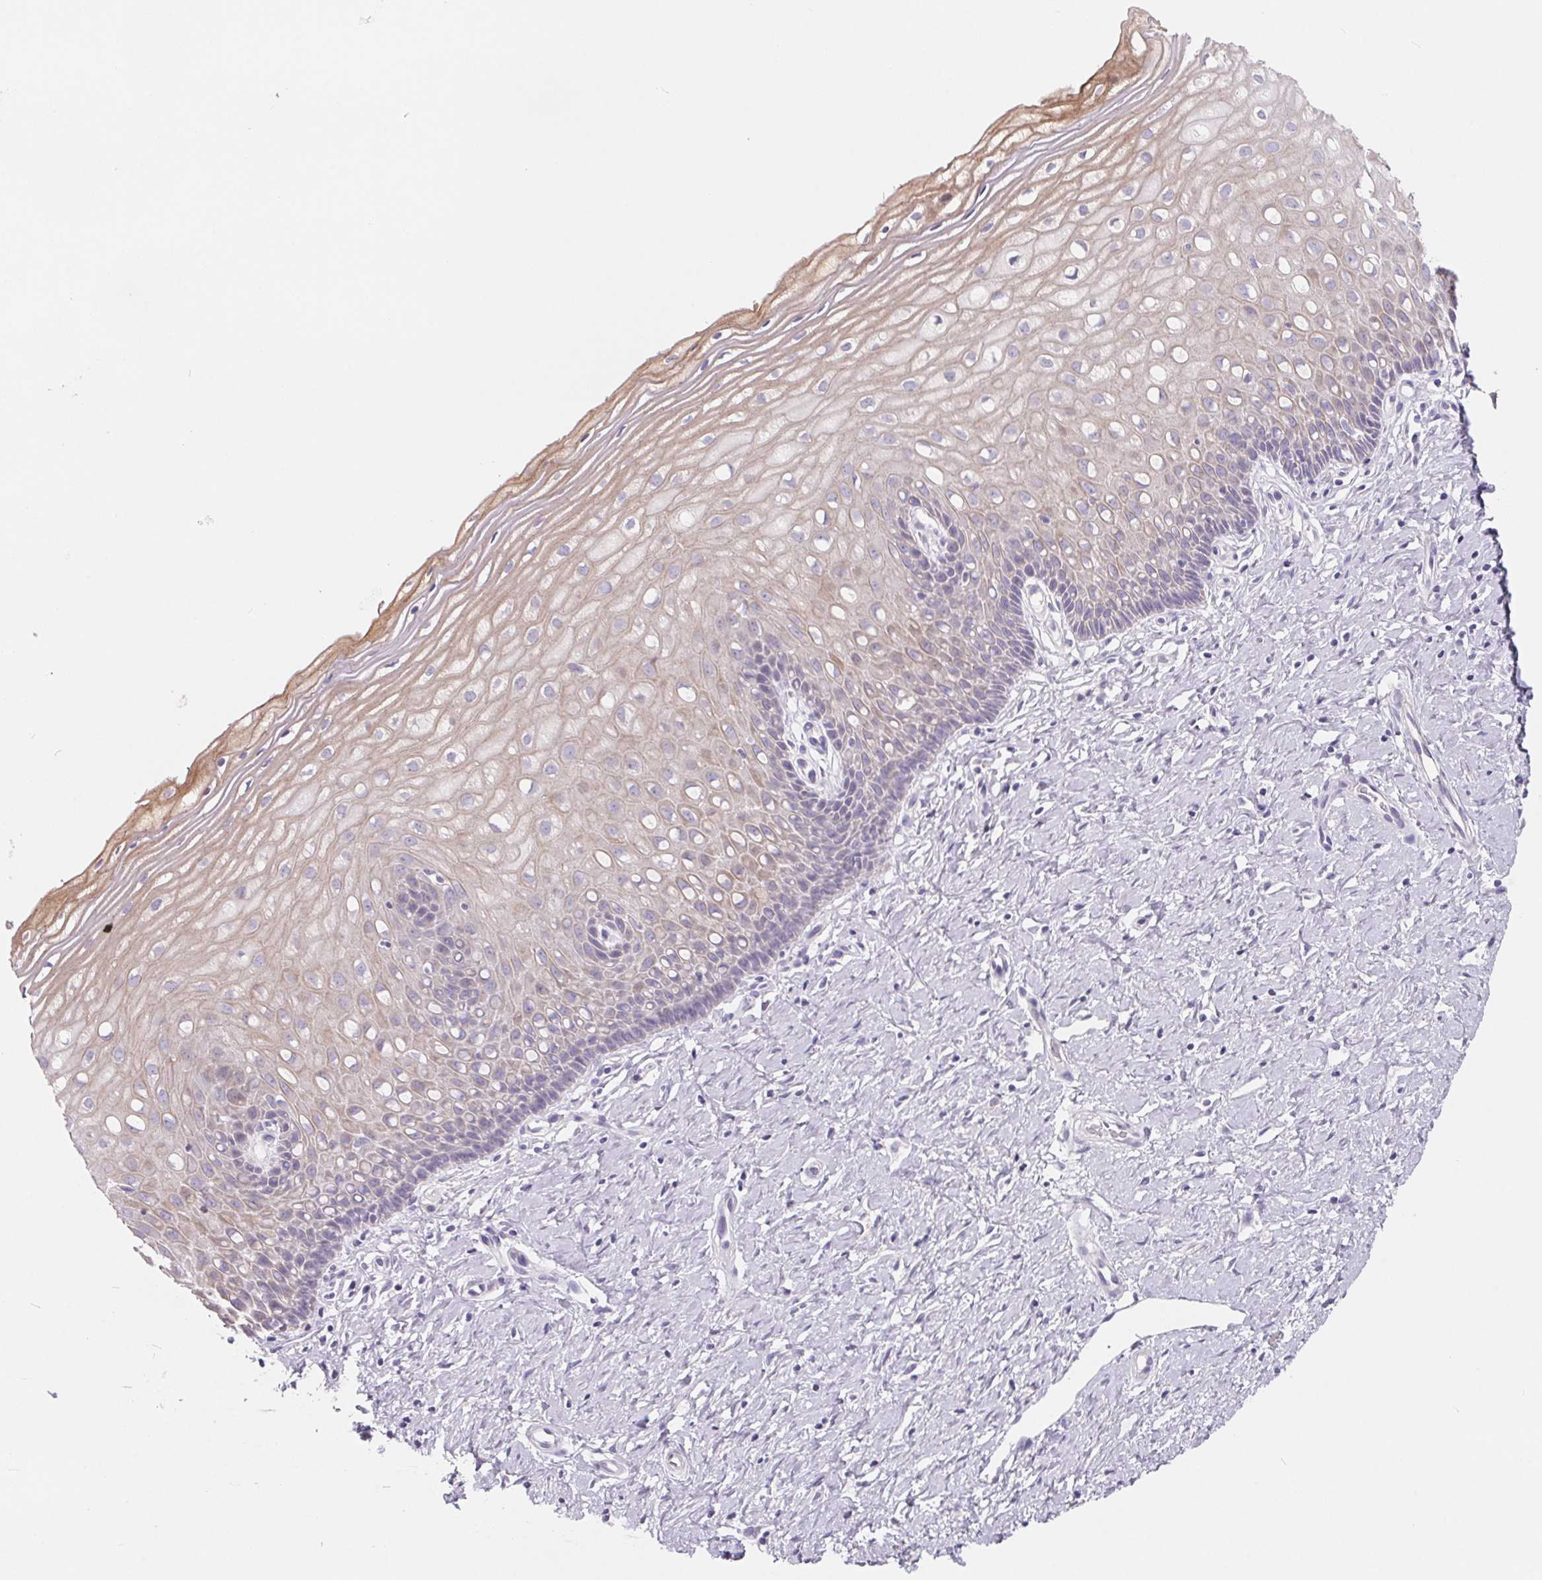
{"staining": {"intensity": "negative", "quantity": "none", "location": "none"}, "tissue": "cervix", "cell_type": "Glandular cells", "image_type": "normal", "snomed": [{"axis": "morphology", "description": "Normal tissue, NOS"}, {"axis": "topography", "description": "Cervix"}], "caption": "Immunohistochemistry (IHC) photomicrograph of benign cervix: cervix stained with DAB (3,3'-diaminobenzidine) demonstrates no significant protein staining in glandular cells. The staining is performed using DAB (3,3'-diaminobenzidine) brown chromogen with nuclei counter-stained in using hematoxylin.", "gene": "FDX1", "patient": {"sex": "female", "age": 37}}